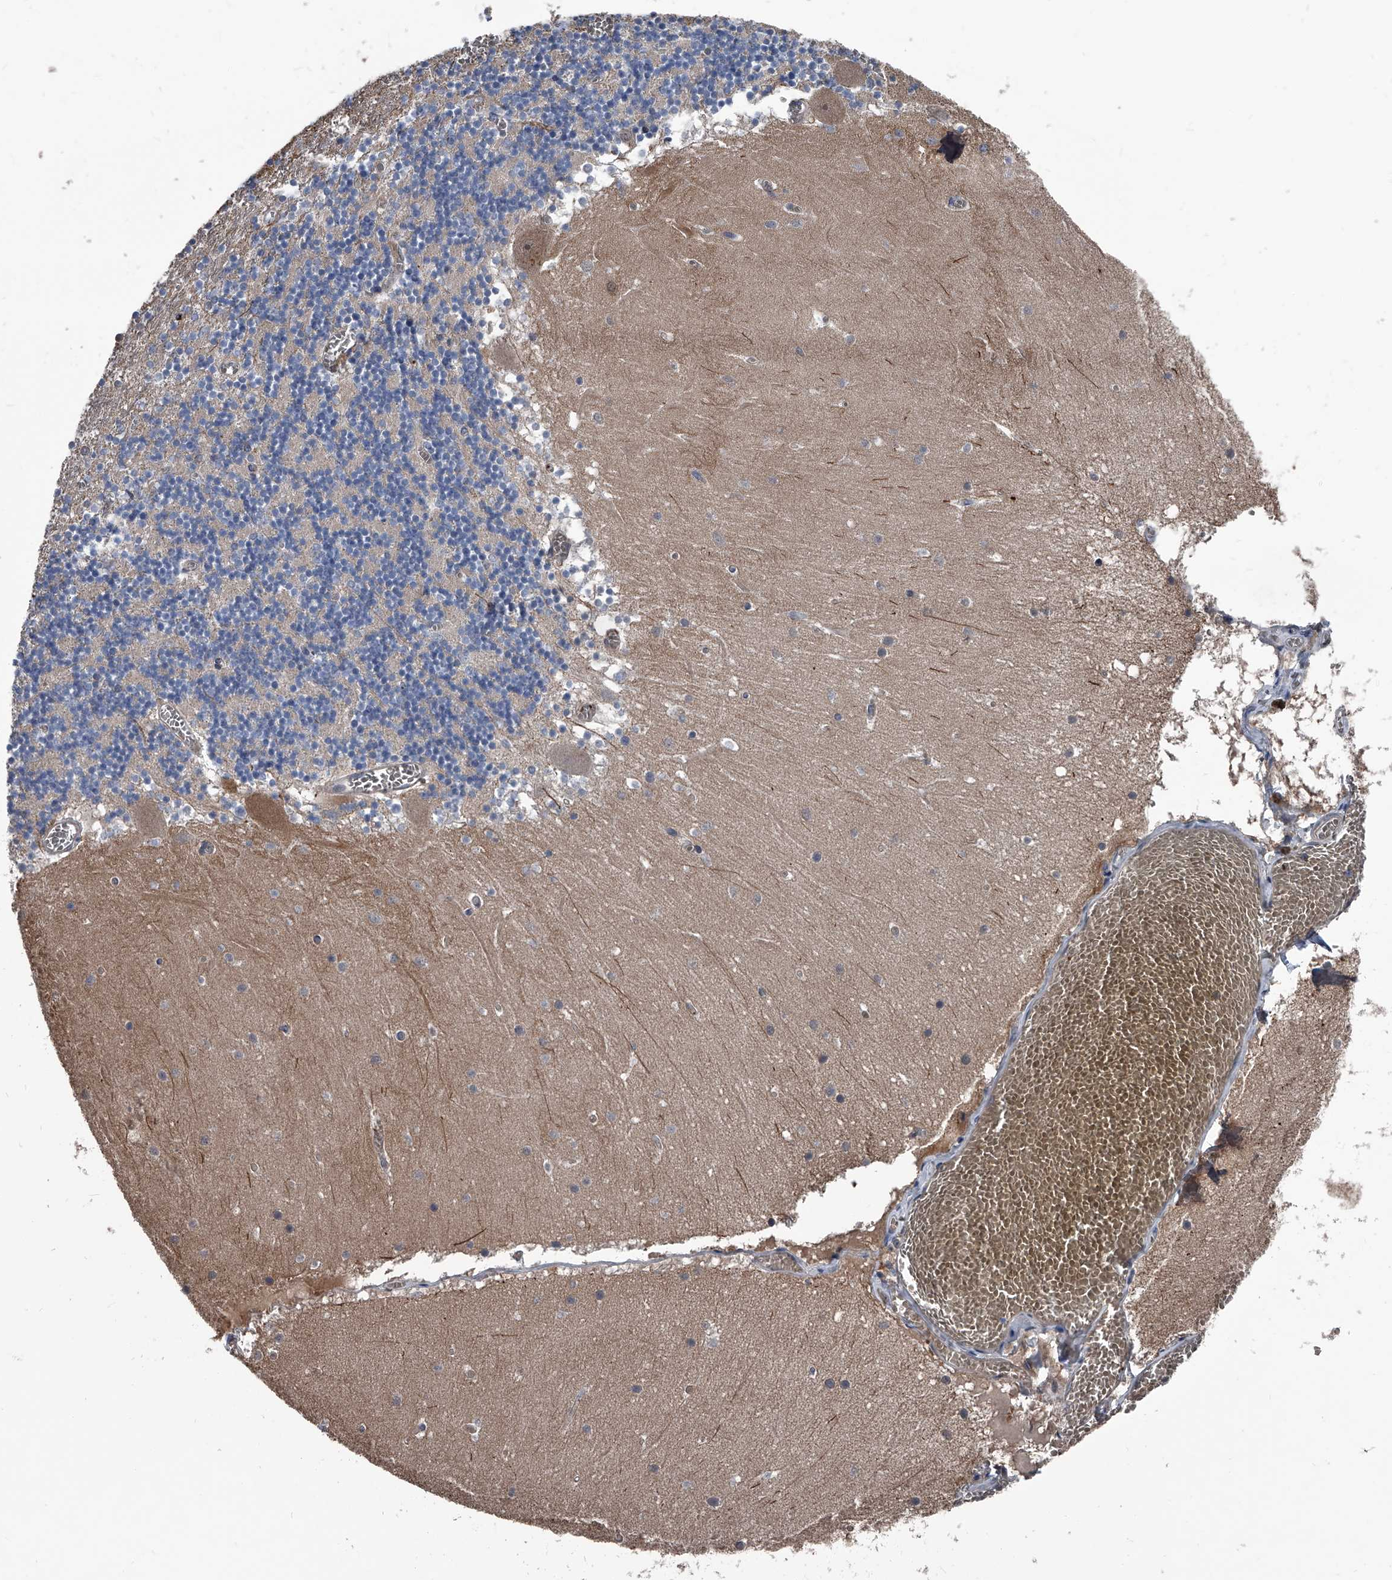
{"staining": {"intensity": "negative", "quantity": "none", "location": "none"}, "tissue": "cerebellum", "cell_type": "Cells in granular layer", "image_type": "normal", "snomed": [{"axis": "morphology", "description": "Normal tissue, NOS"}, {"axis": "topography", "description": "Cerebellum"}], "caption": "DAB immunohistochemical staining of benign cerebellum exhibits no significant staining in cells in granular layer.", "gene": "KIF13A", "patient": {"sex": "female", "age": 28}}